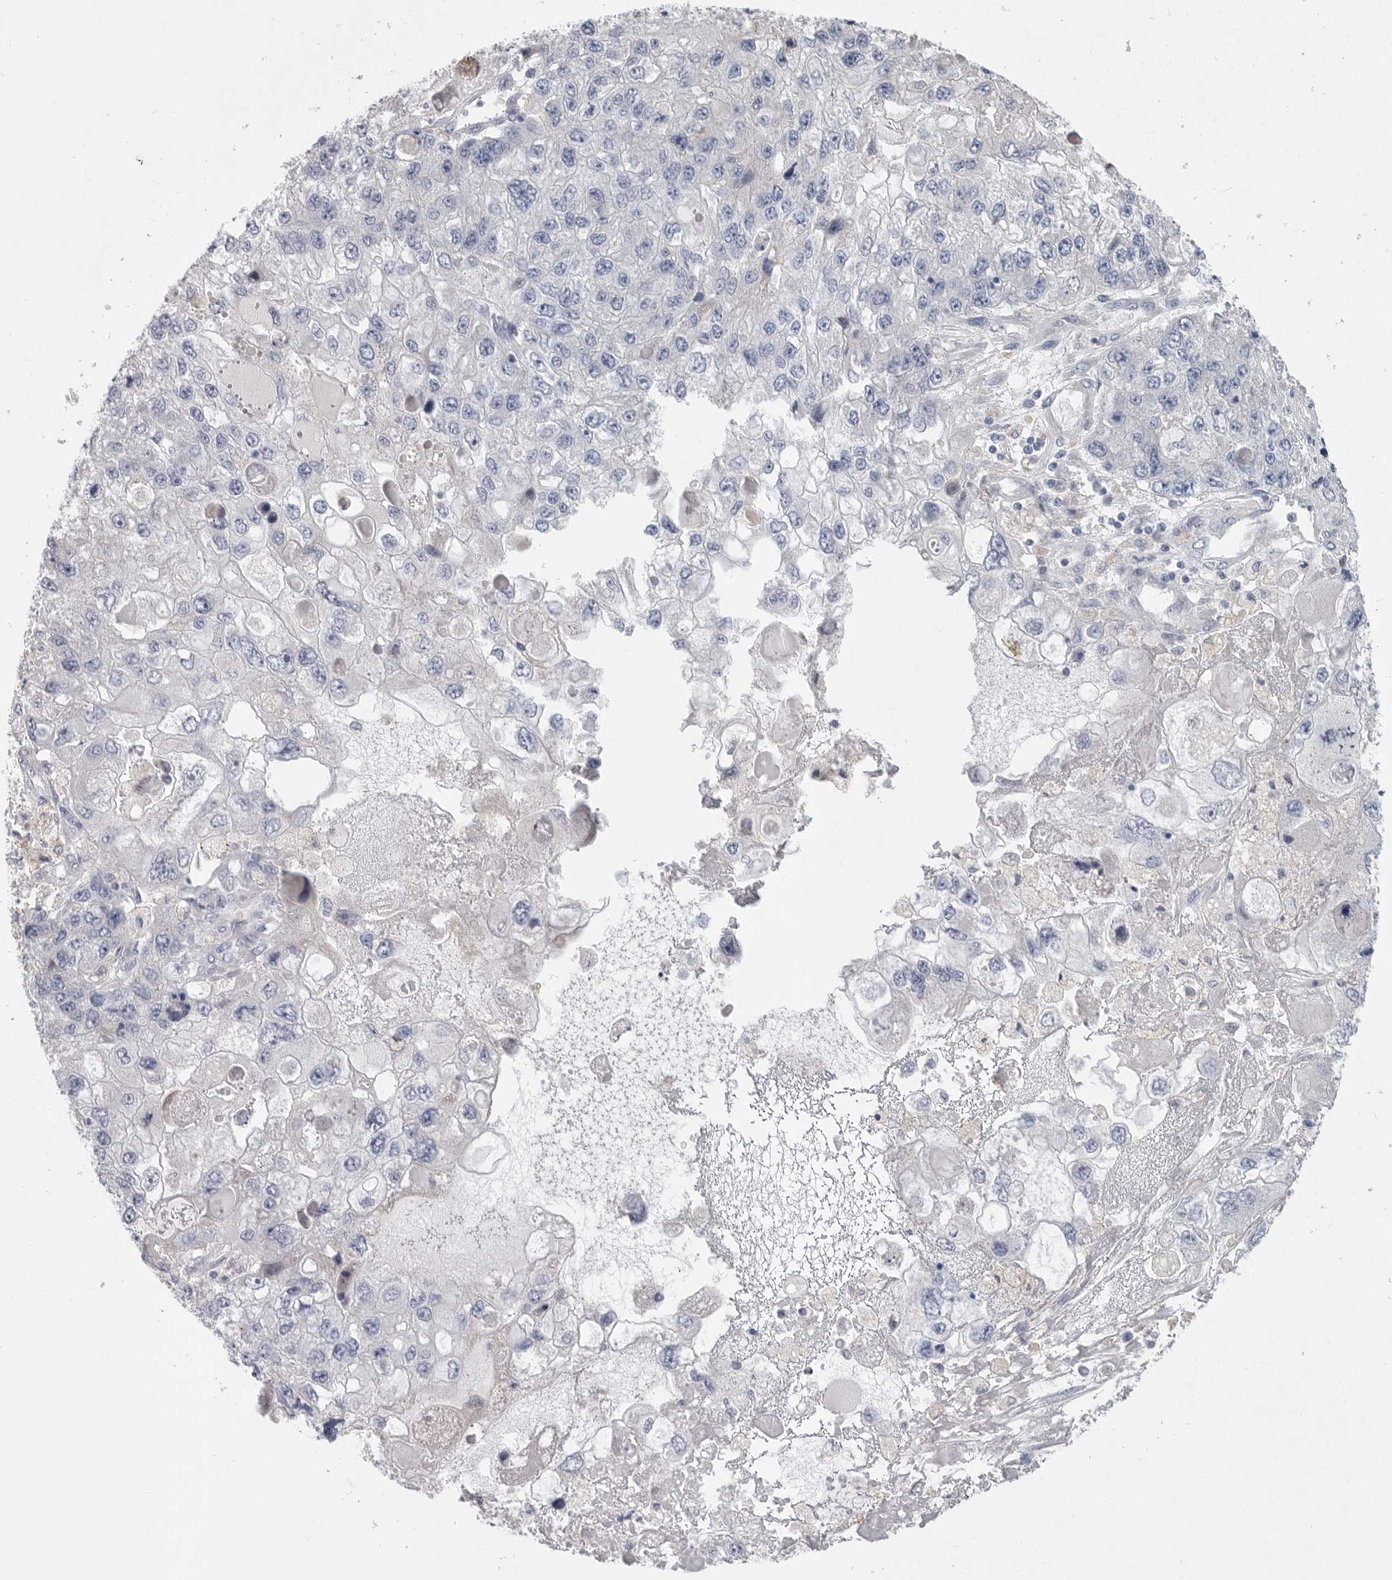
{"staining": {"intensity": "negative", "quantity": "none", "location": "none"}, "tissue": "endometrial cancer", "cell_type": "Tumor cells", "image_type": "cancer", "snomed": [{"axis": "morphology", "description": "Adenocarcinoma, NOS"}, {"axis": "topography", "description": "Endometrium"}], "caption": "The IHC photomicrograph has no significant positivity in tumor cells of endometrial cancer (adenocarcinoma) tissue.", "gene": "CAMK2B", "patient": {"sex": "female", "age": 49}}